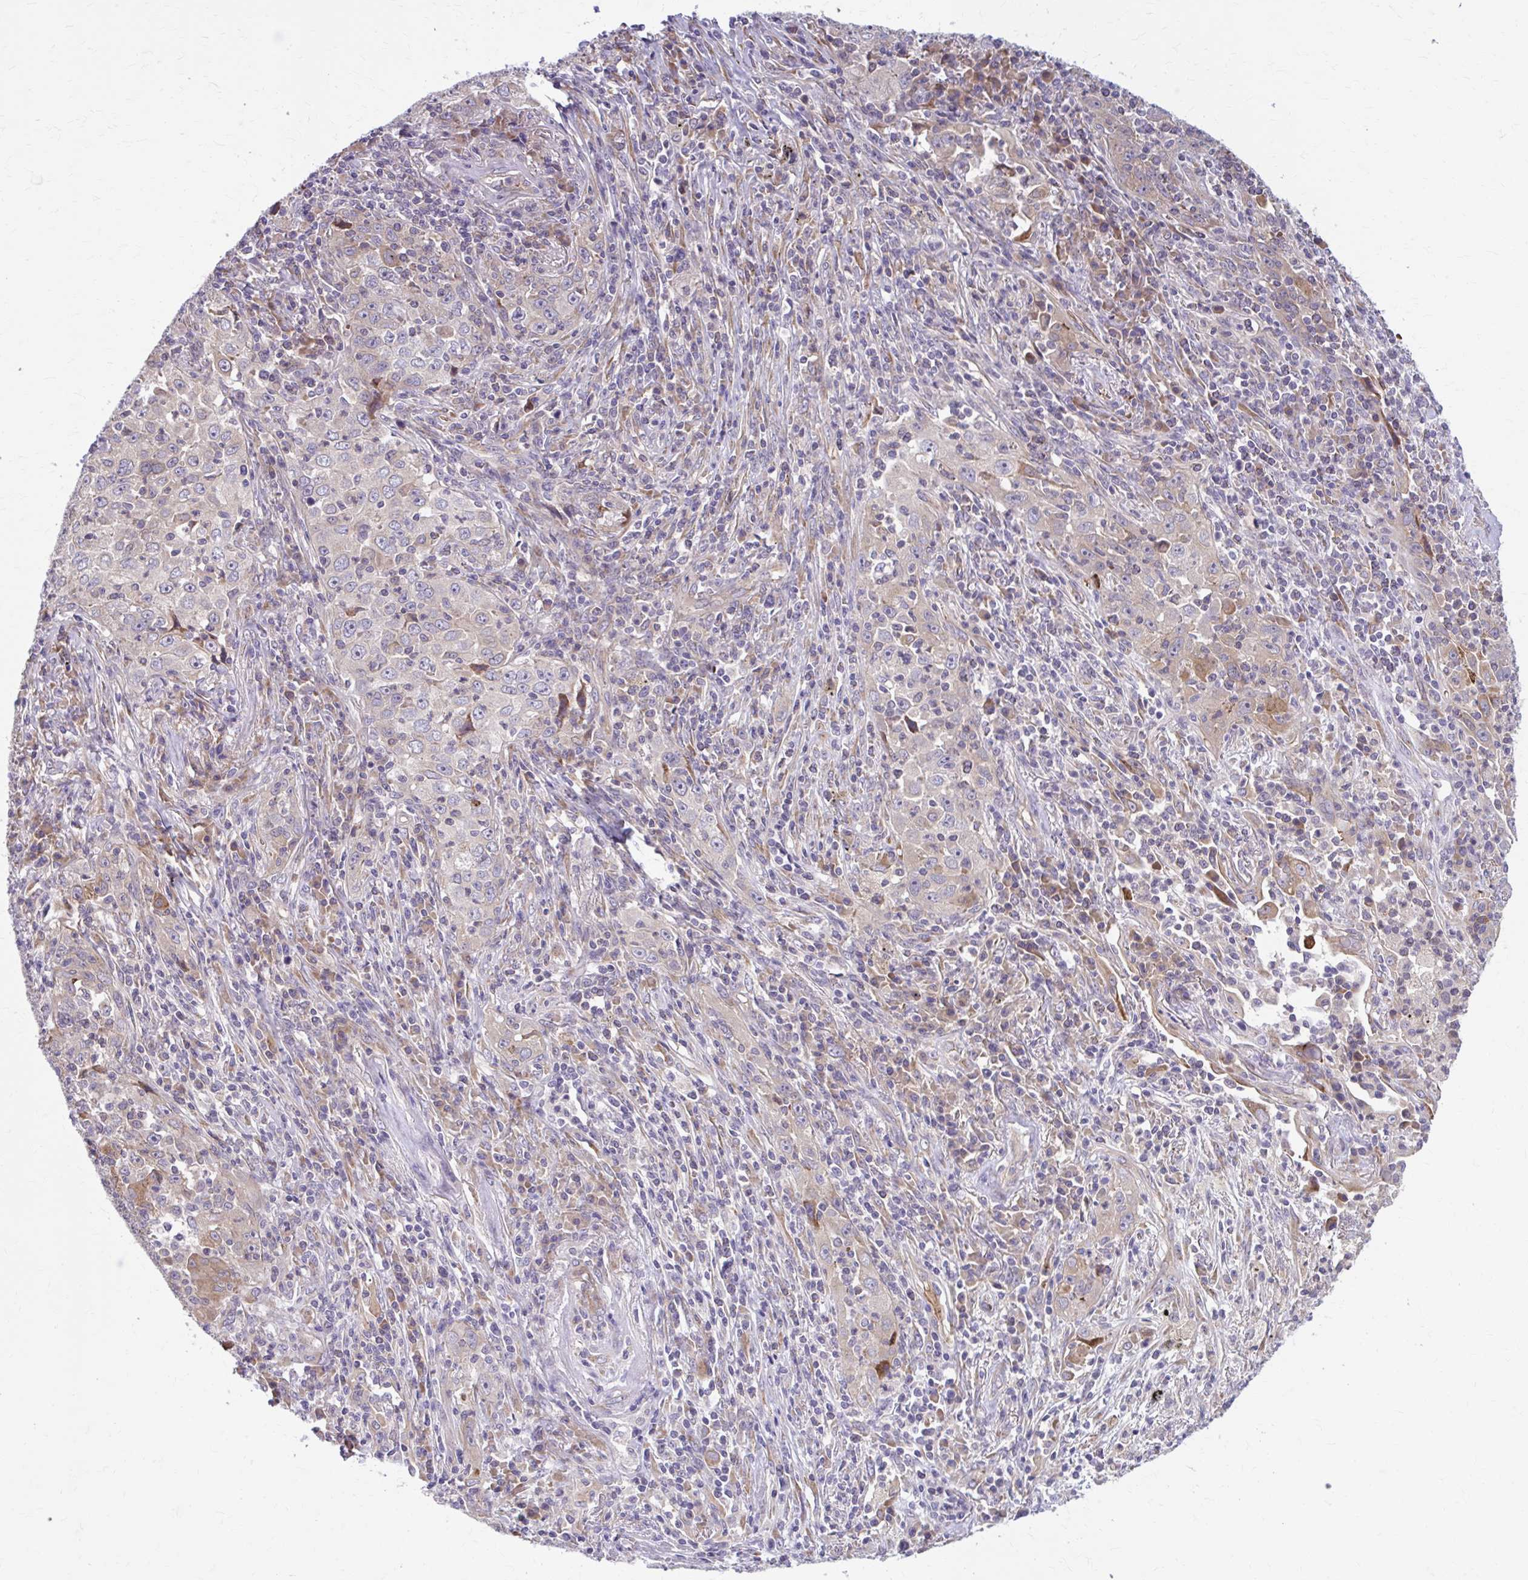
{"staining": {"intensity": "weak", "quantity": "<25%", "location": "cytoplasmic/membranous"}, "tissue": "lung cancer", "cell_type": "Tumor cells", "image_type": "cancer", "snomed": [{"axis": "morphology", "description": "Squamous cell carcinoma, NOS"}, {"axis": "topography", "description": "Lung"}], "caption": "DAB immunohistochemical staining of human lung squamous cell carcinoma displays no significant positivity in tumor cells.", "gene": "SNF8", "patient": {"sex": "male", "age": 71}}